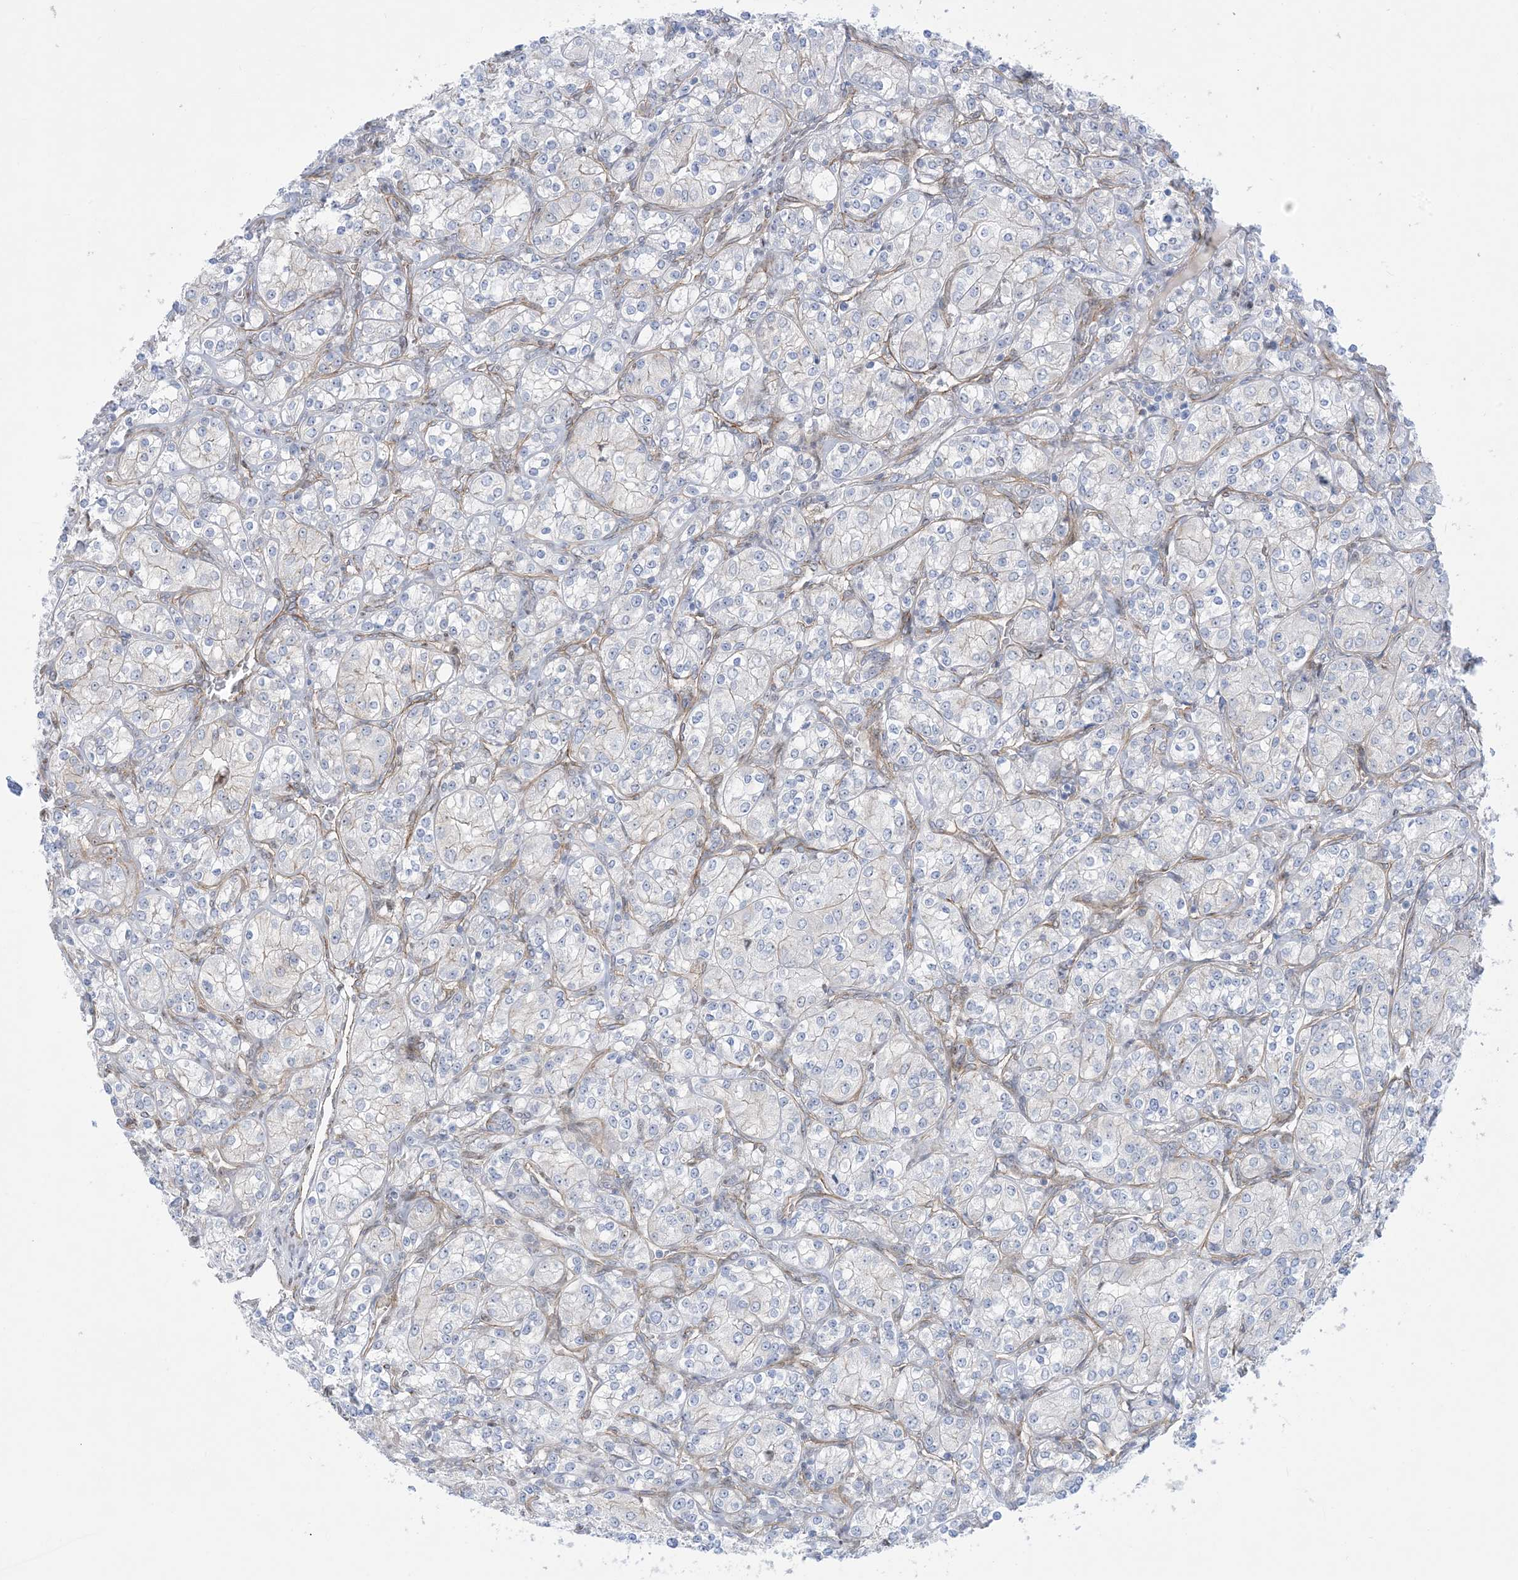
{"staining": {"intensity": "negative", "quantity": "none", "location": "none"}, "tissue": "renal cancer", "cell_type": "Tumor cells", "image_type": "cancer", "snomed": [{"axis": "morphology", "description": "Adenocarcinoma, NOS"}, {"axis": "topography", "description": "Kidney"}], "caption": "Immunohistochemistry of human adenocarcinoma (renal) reveals no staining in tumor cells.", "gene": "MARS2", "patient": {"sex": "male", "age": 77}}